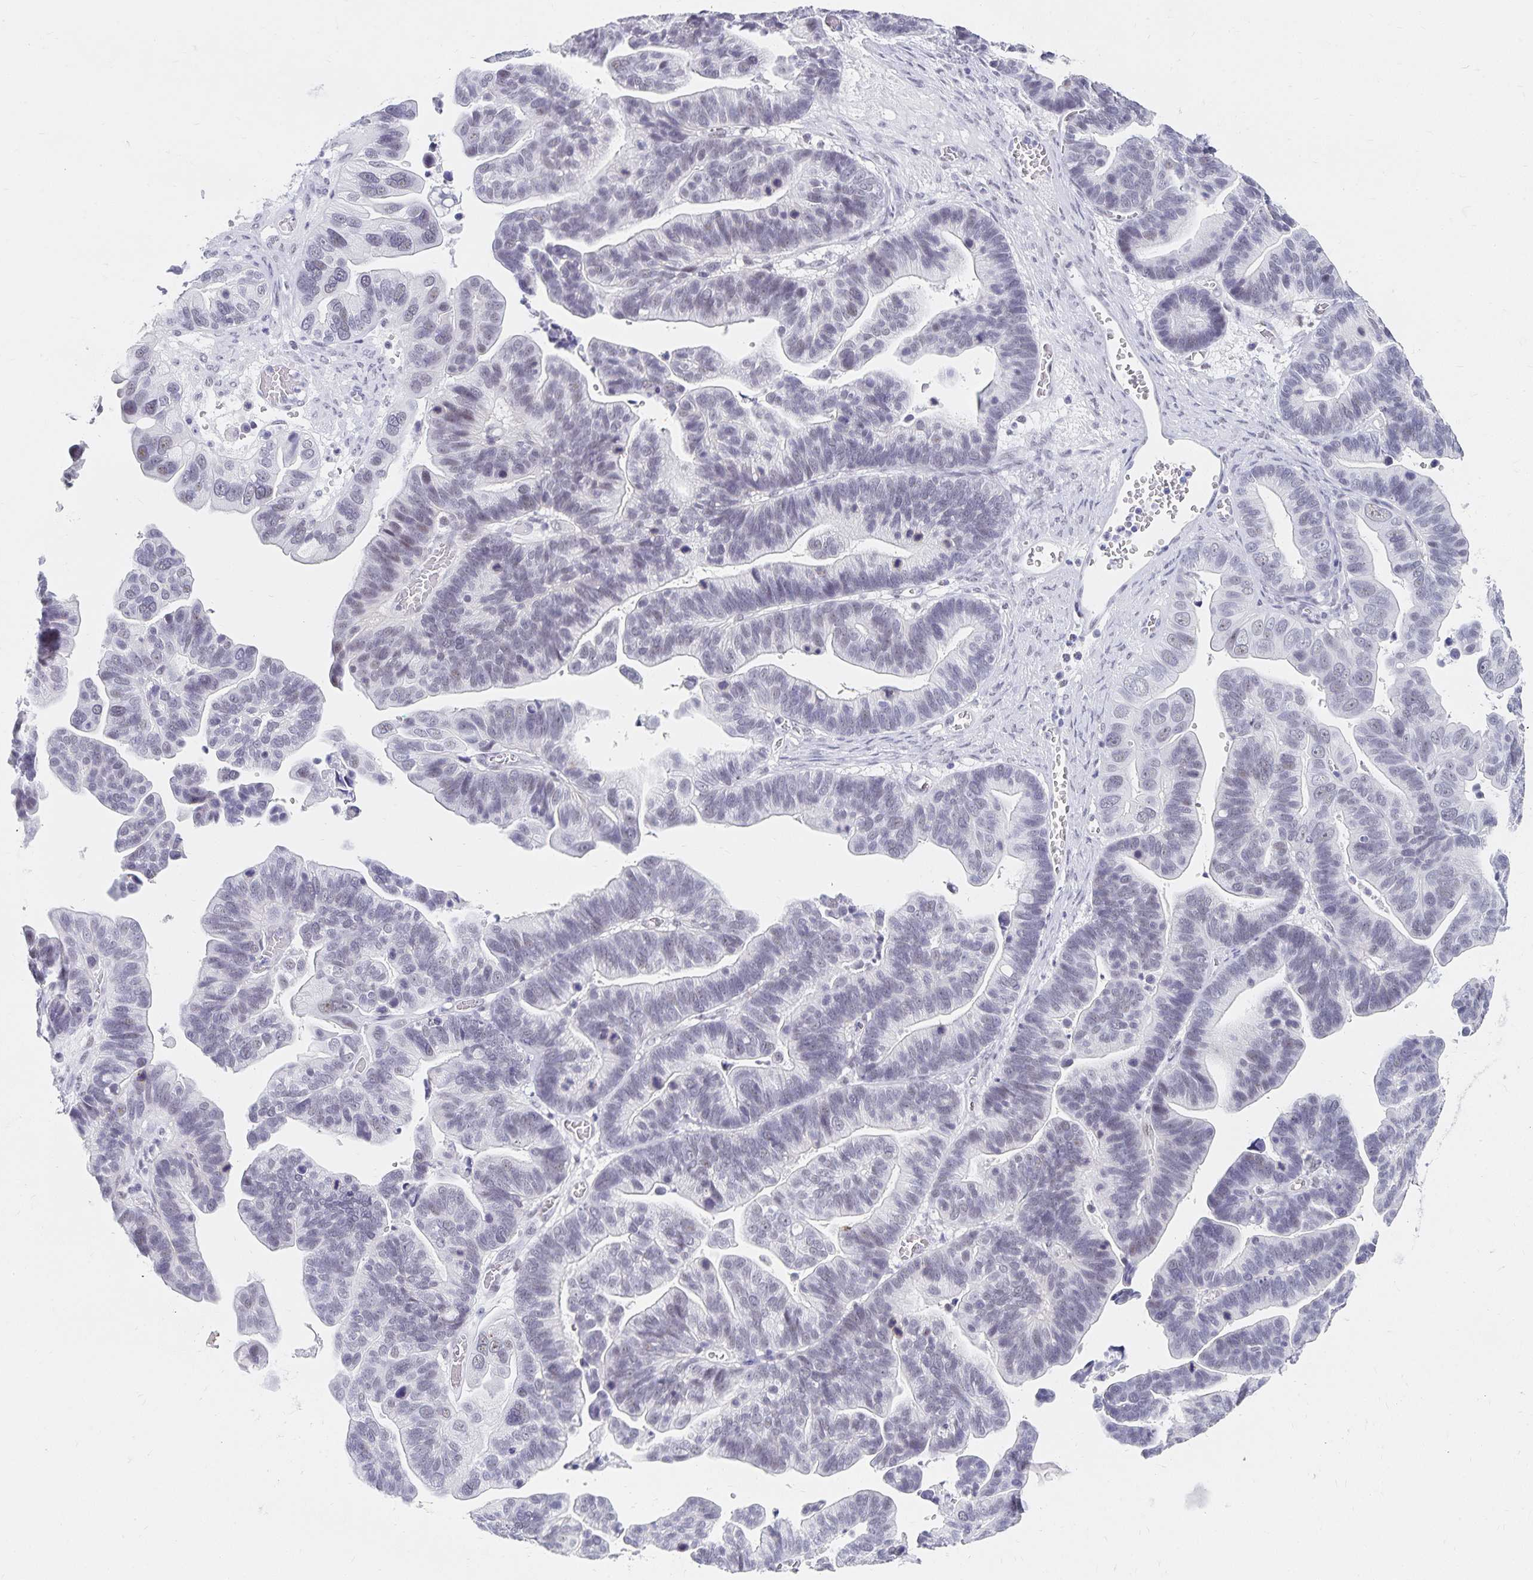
{"staining": {"intensity": "negative", "quantity": "none", "location": "none"}, "tissue": "ovarian cancer", "cell_type": "Tumor cells", "image_type": "cancer", "snomed": [{"axis": "morphology", "description": "Cystadenocarcinoma, serous, NOS"}, {"axis": "topography", "description": "Ovary"}], "caption": "IHC photomicrograph of neoplastic tissue: human ovarian cancer (serous cystadenocarcinoma) stained with DAB (3,3'-diaminobenzidine) shows no significant protein staining in tumor cells. (DAB (3,3'-diaminobenzidine) immunohistochemistry with hematoxylin counter stain).", "gene": "C20orf85", "patient": {"sex": "female", "age": 56}}